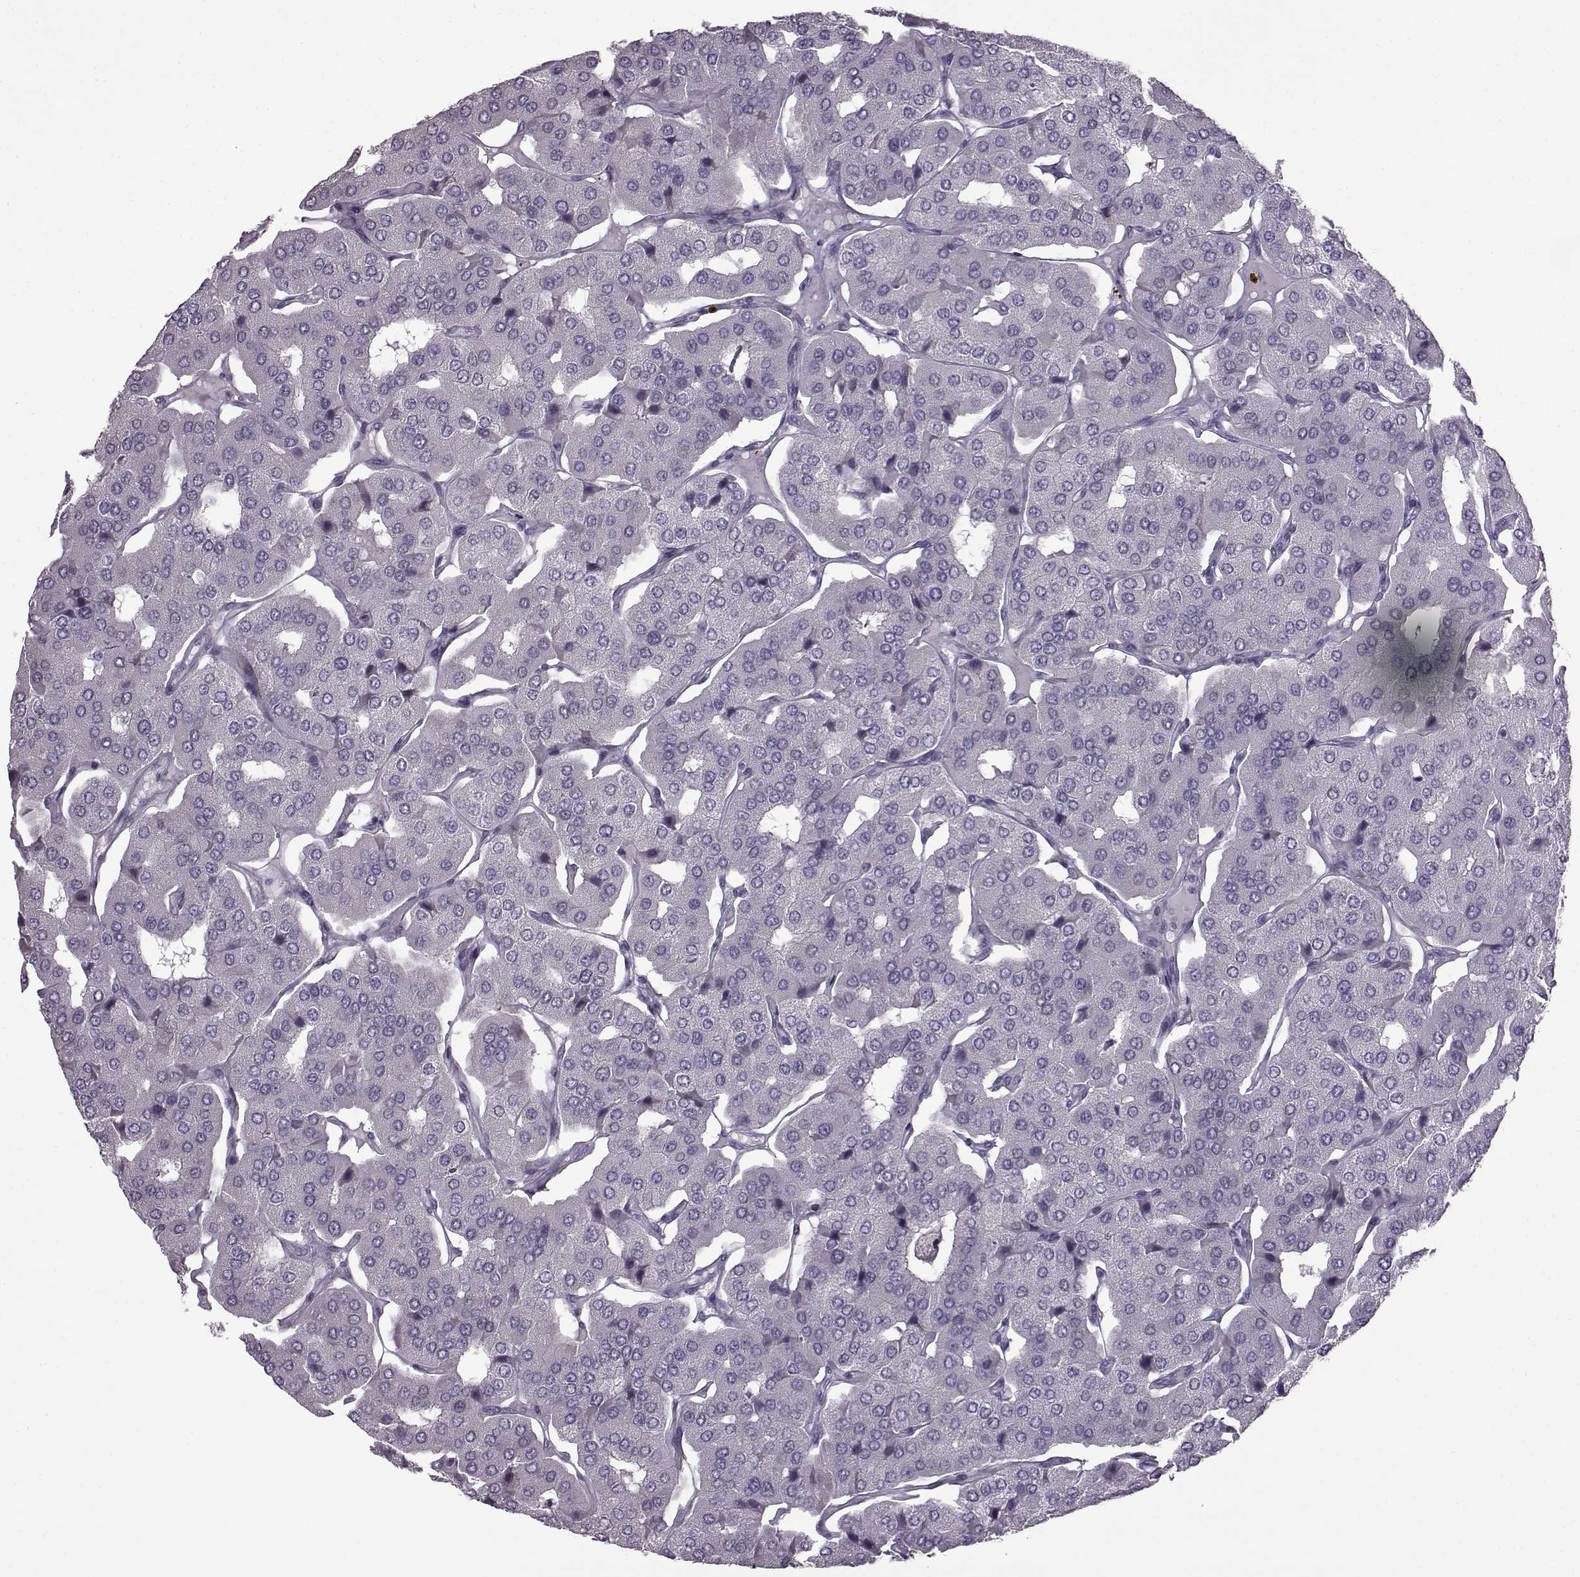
{"staining": {"intensity": "negative", "quantity": "none", "location": "none"}, "tissue": "parathyroid gland", "cell_type": "Glandular cells", "image_type": "normal", "snomed": [{"axis": "morphology", "description": "Normal tissue, NOS"}, {"axis": "morphology", "description": "Adenoma, NOS"}, {"axis": "topography", "description": "Parathyroid gland"}], "caption": "High power microscopy histopathology image of an immunohistochemistry (IHC) micrograph of benign parathyroid gland, revealing no significant staining in glandular cells.", "gene": "SLC28A2", "patient": {"sex": "female", "age": 86}}